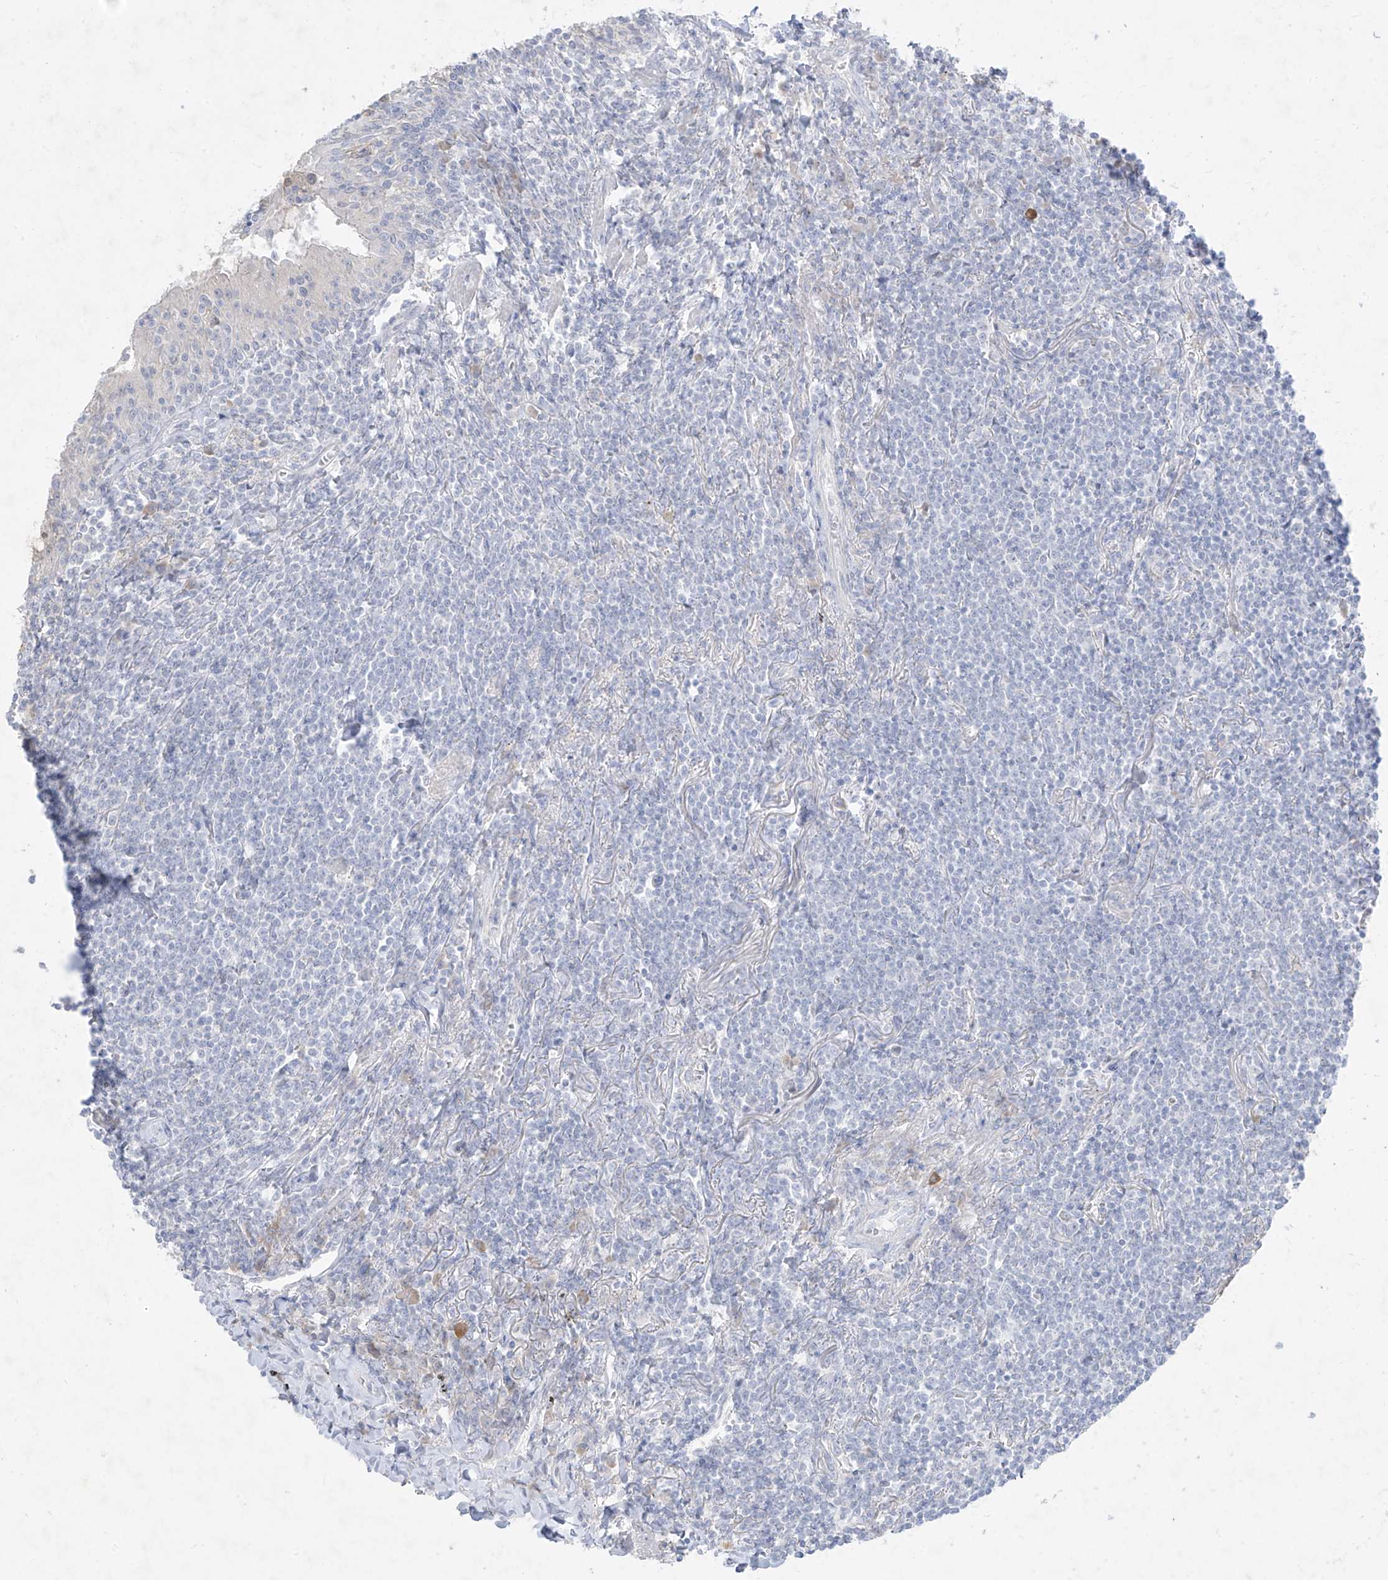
{"staining": {"intensity": "negative", "quantity": "none", "location": "none"}, "tissue": "lymphoma", "cell_type": "Tumor cells", "image_type": "cancer", "snomed": [{"axis": "morphology", "description": "Malignant lymphoma, non-Hodgkin's type, Low grade"}, {"axis": "topography", "description": "Lung"}], "caption": "Human lymphoma stained for a protein using immunohistochemistry demonstrates no staining in tumor cells.", "gene": "TGM4", "patient": {"sex": "female", "age": 71}}